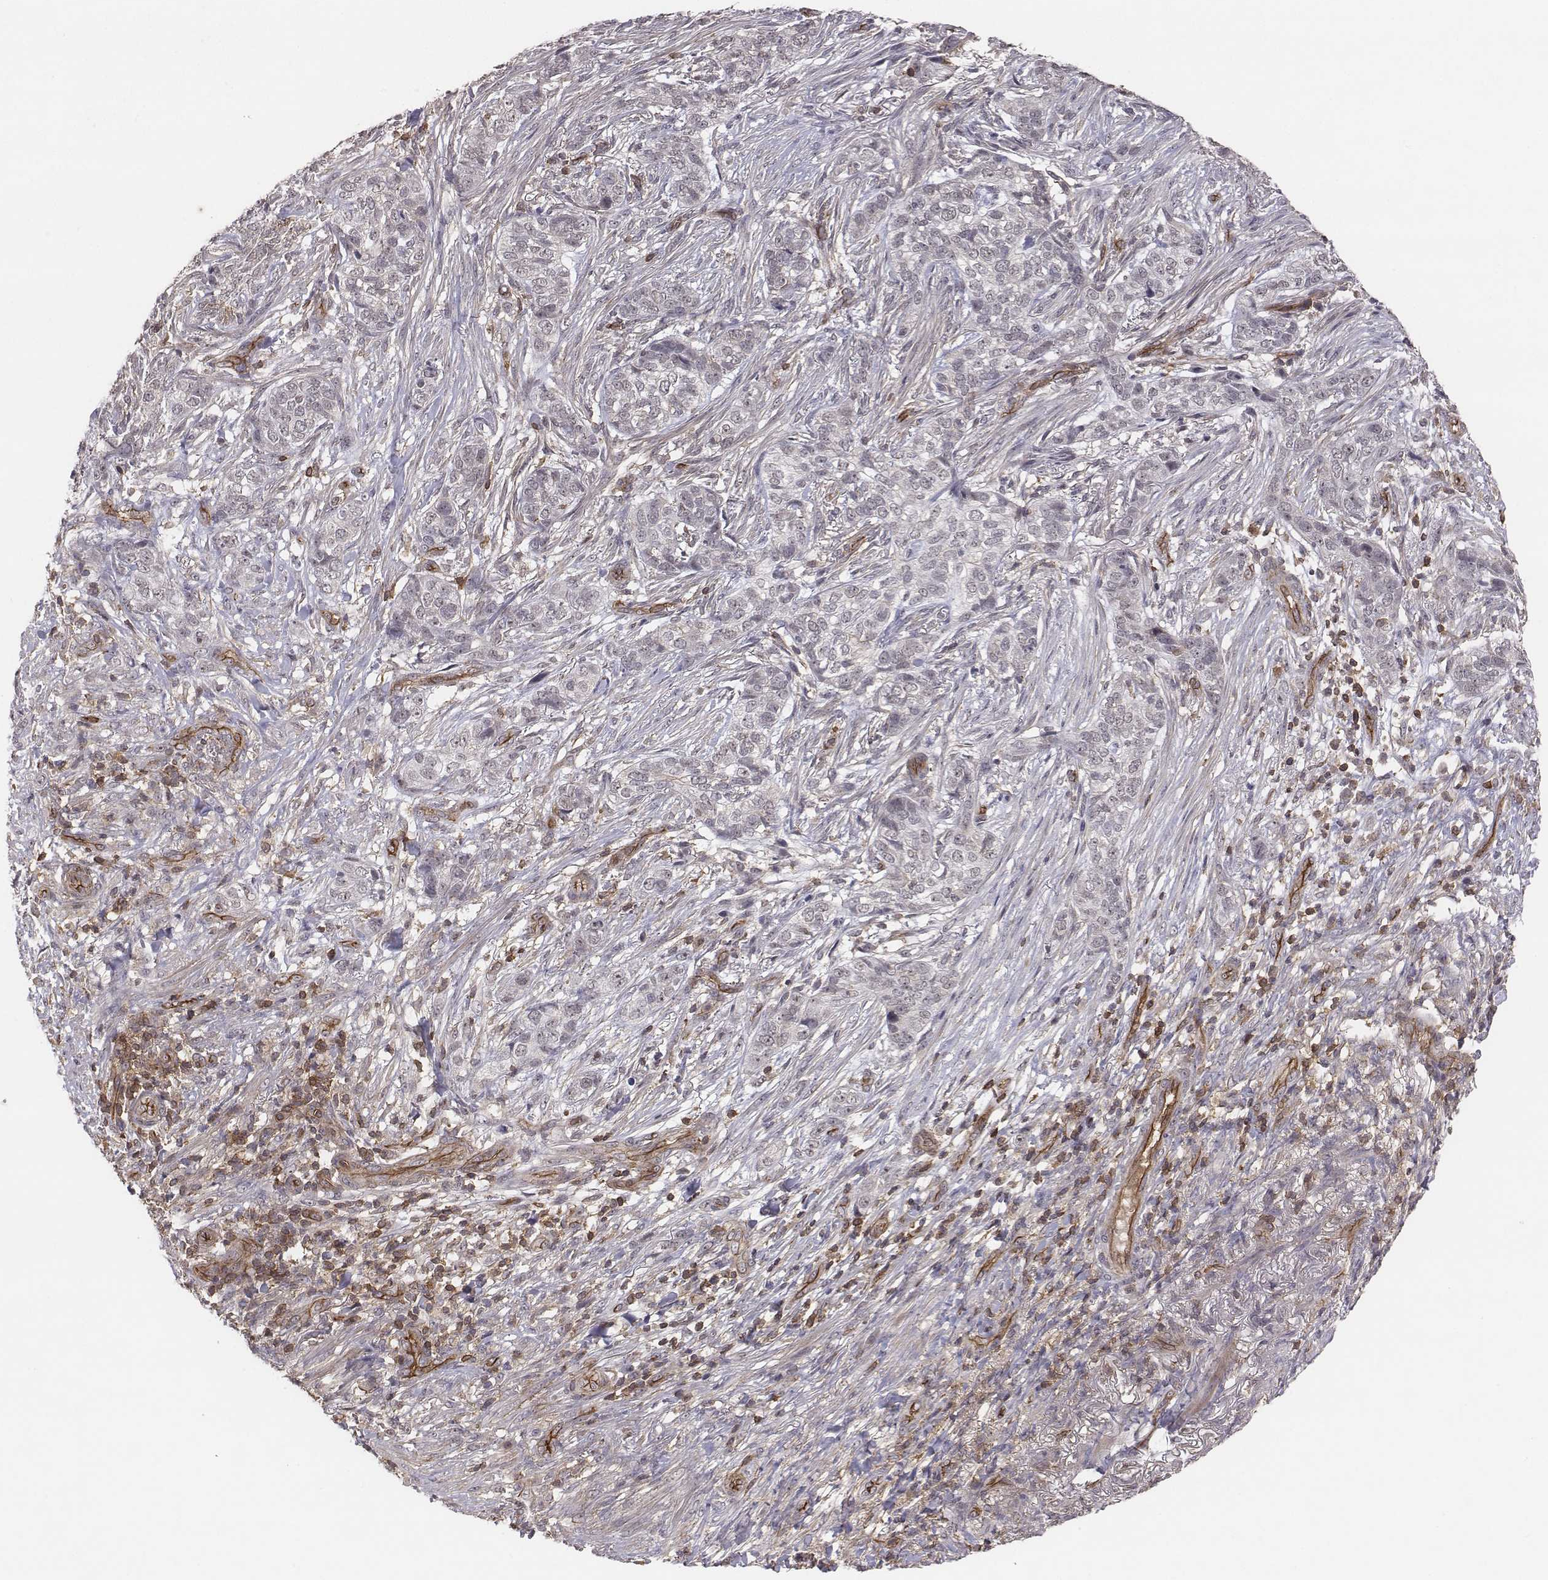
{"staining": {"intensity": "negative", "quantity": "none", "location": "none"}, "tissue": "skin cancer", "cell_type": "Tumor cells", "image_type": "cancer", "snomed": [{"axis": "morphology", "description": "Basal cell carcinoma"}, {"axis": "topography", "description": "Skin"}], "caption": "This image is of skin basal cell carcinoma stained with IHC to label a protein in brown with the nuclei are counter-stained blue. There is no positivity in tumor cells.", "gene": "PTPRG", "patient": {"sex": "female", "age": 69}}